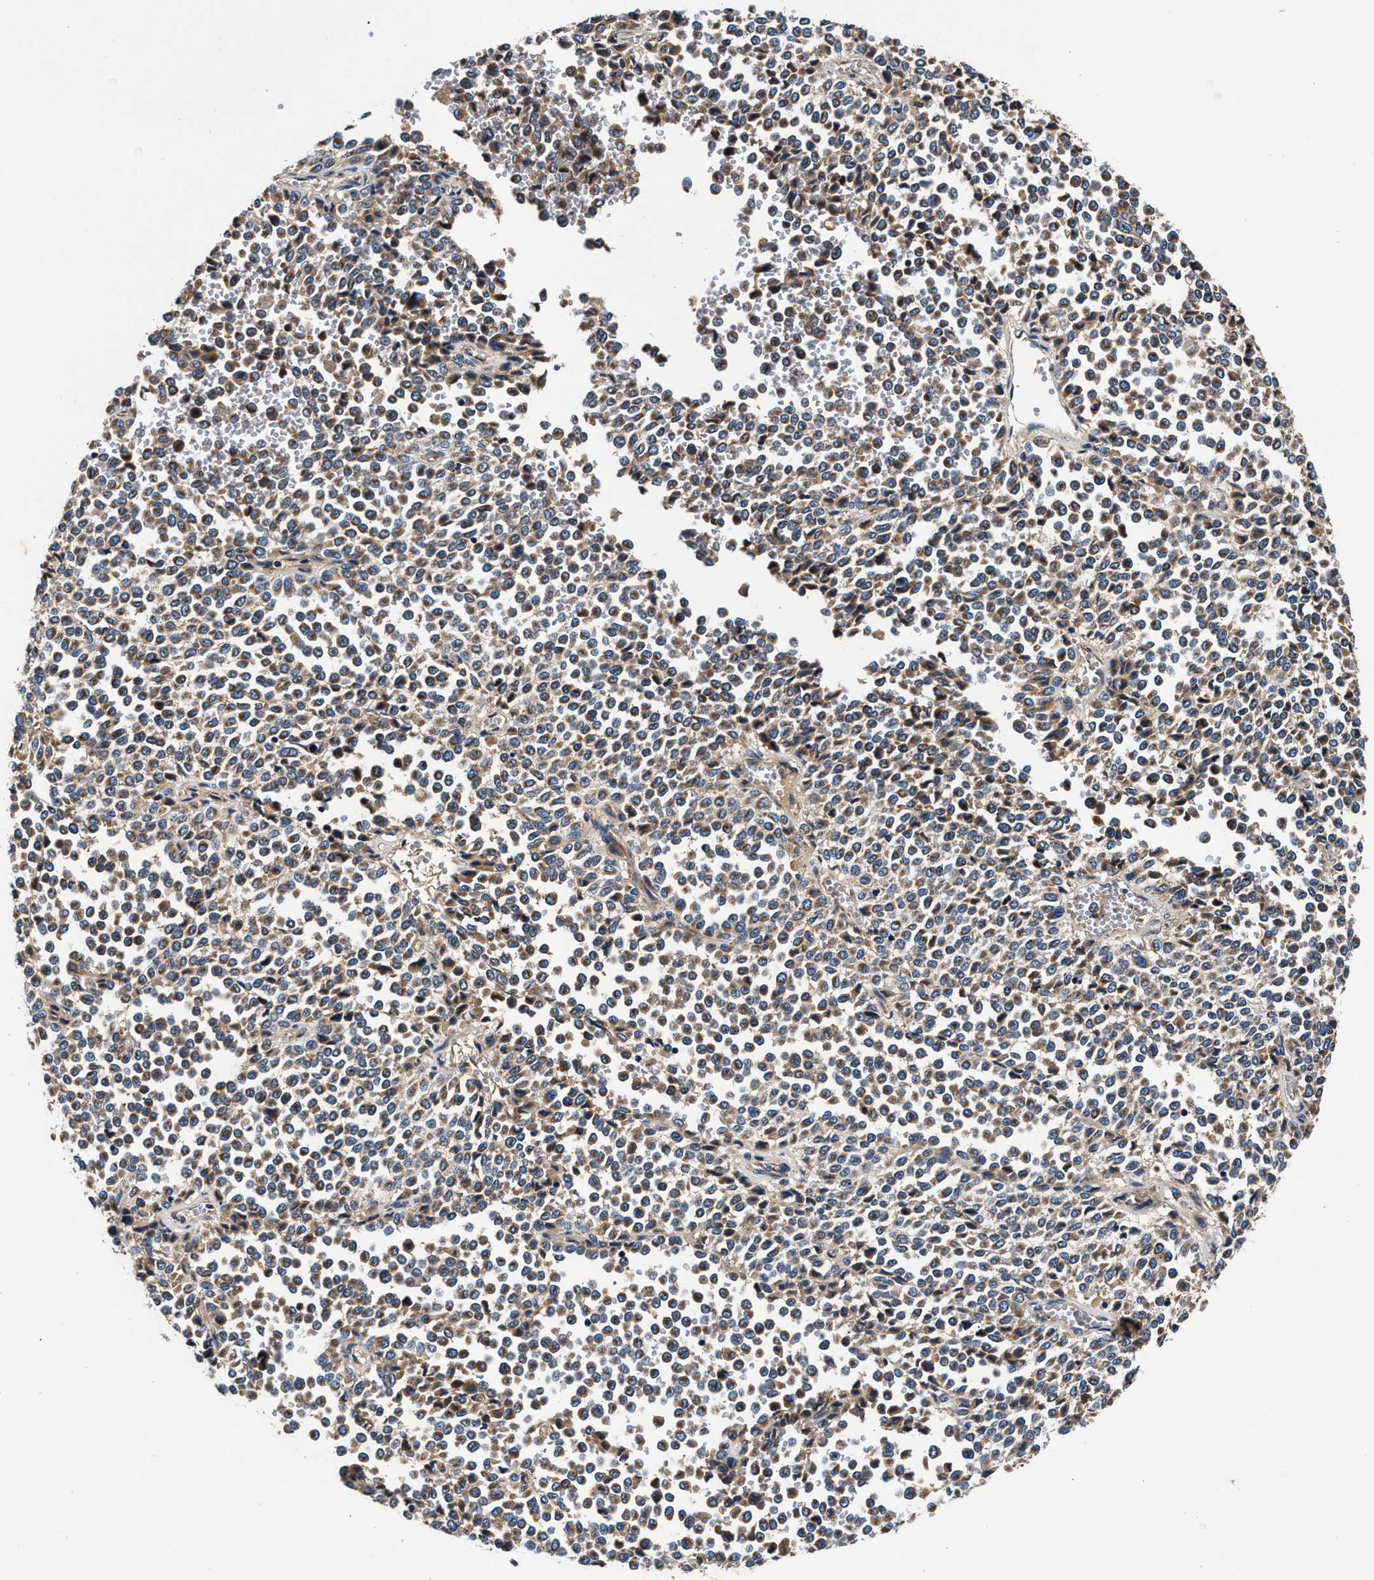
{"staining": {"intensity": "moderate", "quantity": ">75%", "location": "cytoplasmic/membranous"}, "tissue": "melanoma", "cell_type": "Tumor cells", "image_type": "cancer", "snomed": [{"axis": "morphology", "description": "Malignant melanoma, Metastatic site"}, {"axis": "topography", "description": "Pancreas"}], "caption": "An IHC photomicrograph of tumor tissue is shown. Protein staining in brown highlights moderate cytoplasmic/membranous positivity in melanoma within tumor cells.", "gene": "IMMT", "patient": {"sex": "female", "age": 30}}